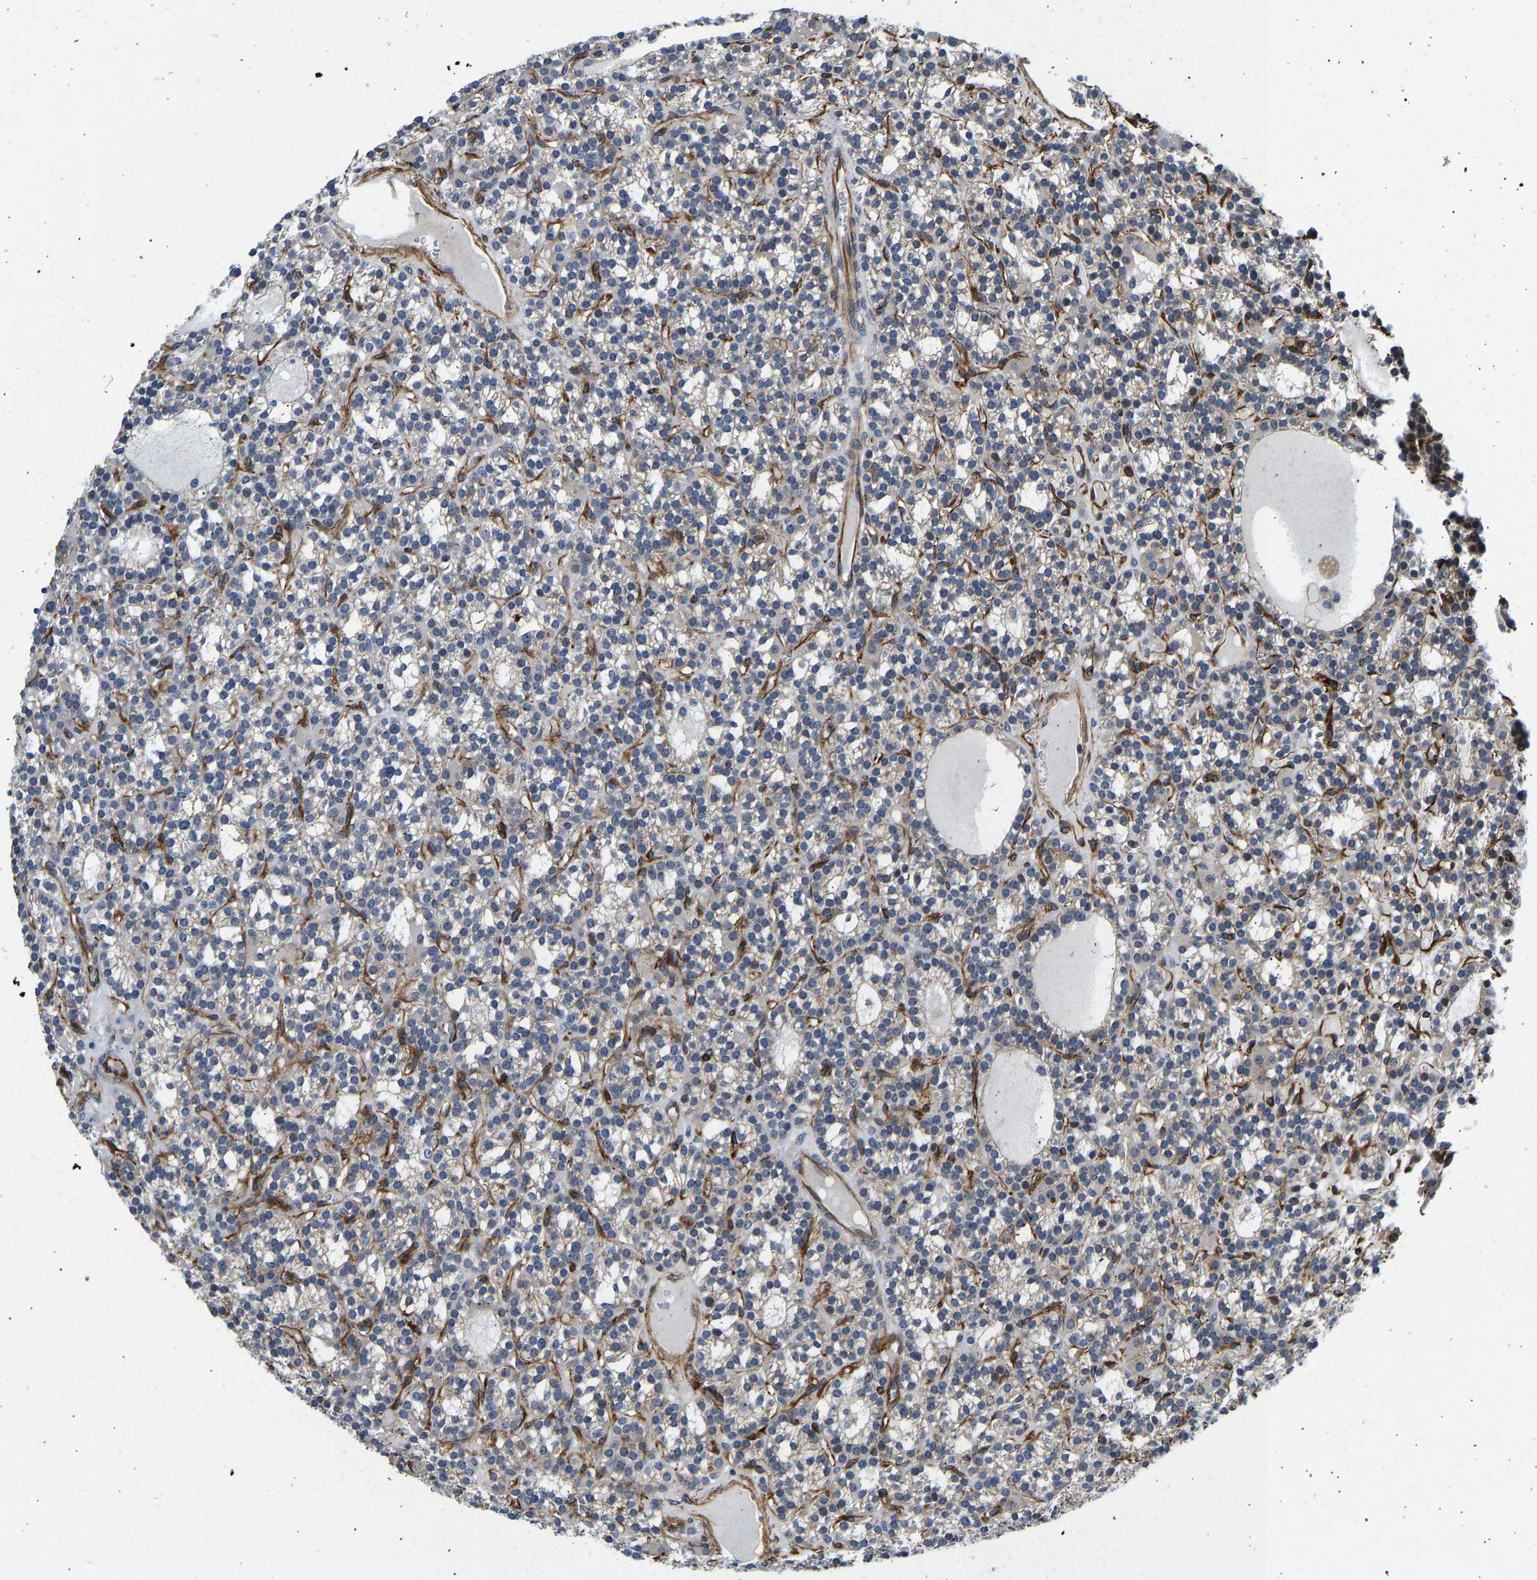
{"staining": {"intensity": "moderate", "quantity": ">75%", "location": "cytoplasmic/membranous"}, "tissue": "parathyroid gland", "cell_type": "Glandular cells", "image_type": "normal", "snomed": [{"axis": "morphology", "description": "Normal tissue, NOS"}, {"axis": "morphology", "description": "Adenoma, NOS"}, {"axis": "topography", "description": "Parathyroid gland"}], "caption": "Protein staining of unremarkable parathyroid gland shows moderate cytoplasmic/membranous expression in about >75% of glandular cells.", "gene": "RESF1", "patient": {"sex": "female", "age": 58}}